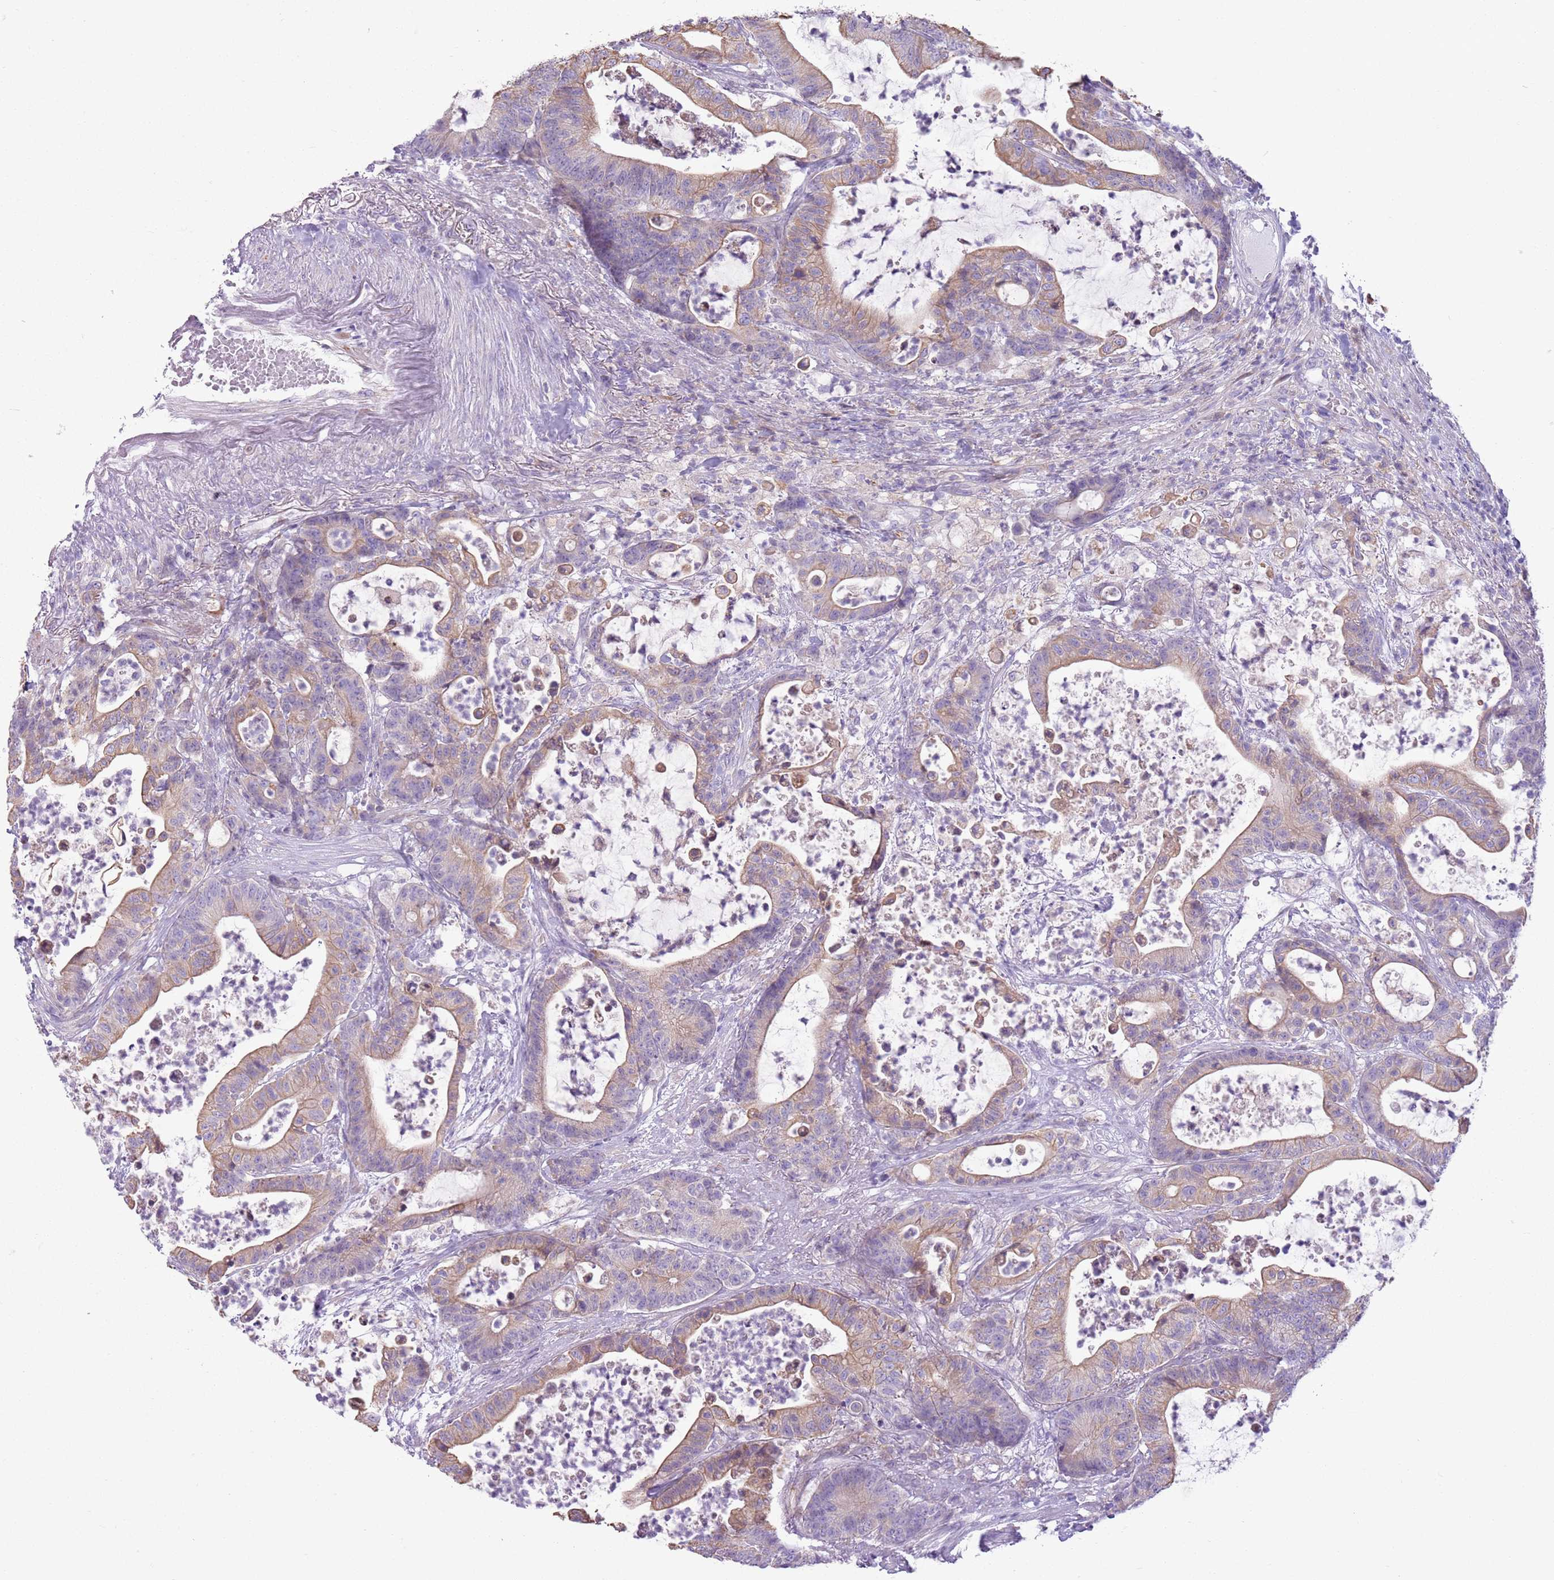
{"staining": {"intensity": "weak", "quantity": "25%-75%", "location": "cytoplasmic/membranous"}, "tissue": "colorectal cancer", "cell_type": "Tumor cells", "image_type": "cancer", "snomed": [{"axis": "morphology", "description": "Adenocarcinoma, NOS"}, {"axis": "topography", "description": "Colon"}], "caption": "High-power microscopy captured an immunohistochemistry (IHC) photomicrograph of adenocarcinoma (colorectal), revealing weak cytoplasmic/membranous positivity in about 25%-75% of tumor cells.", "gene": "OAF", "patient": {"sex": "female", "age": 84}}